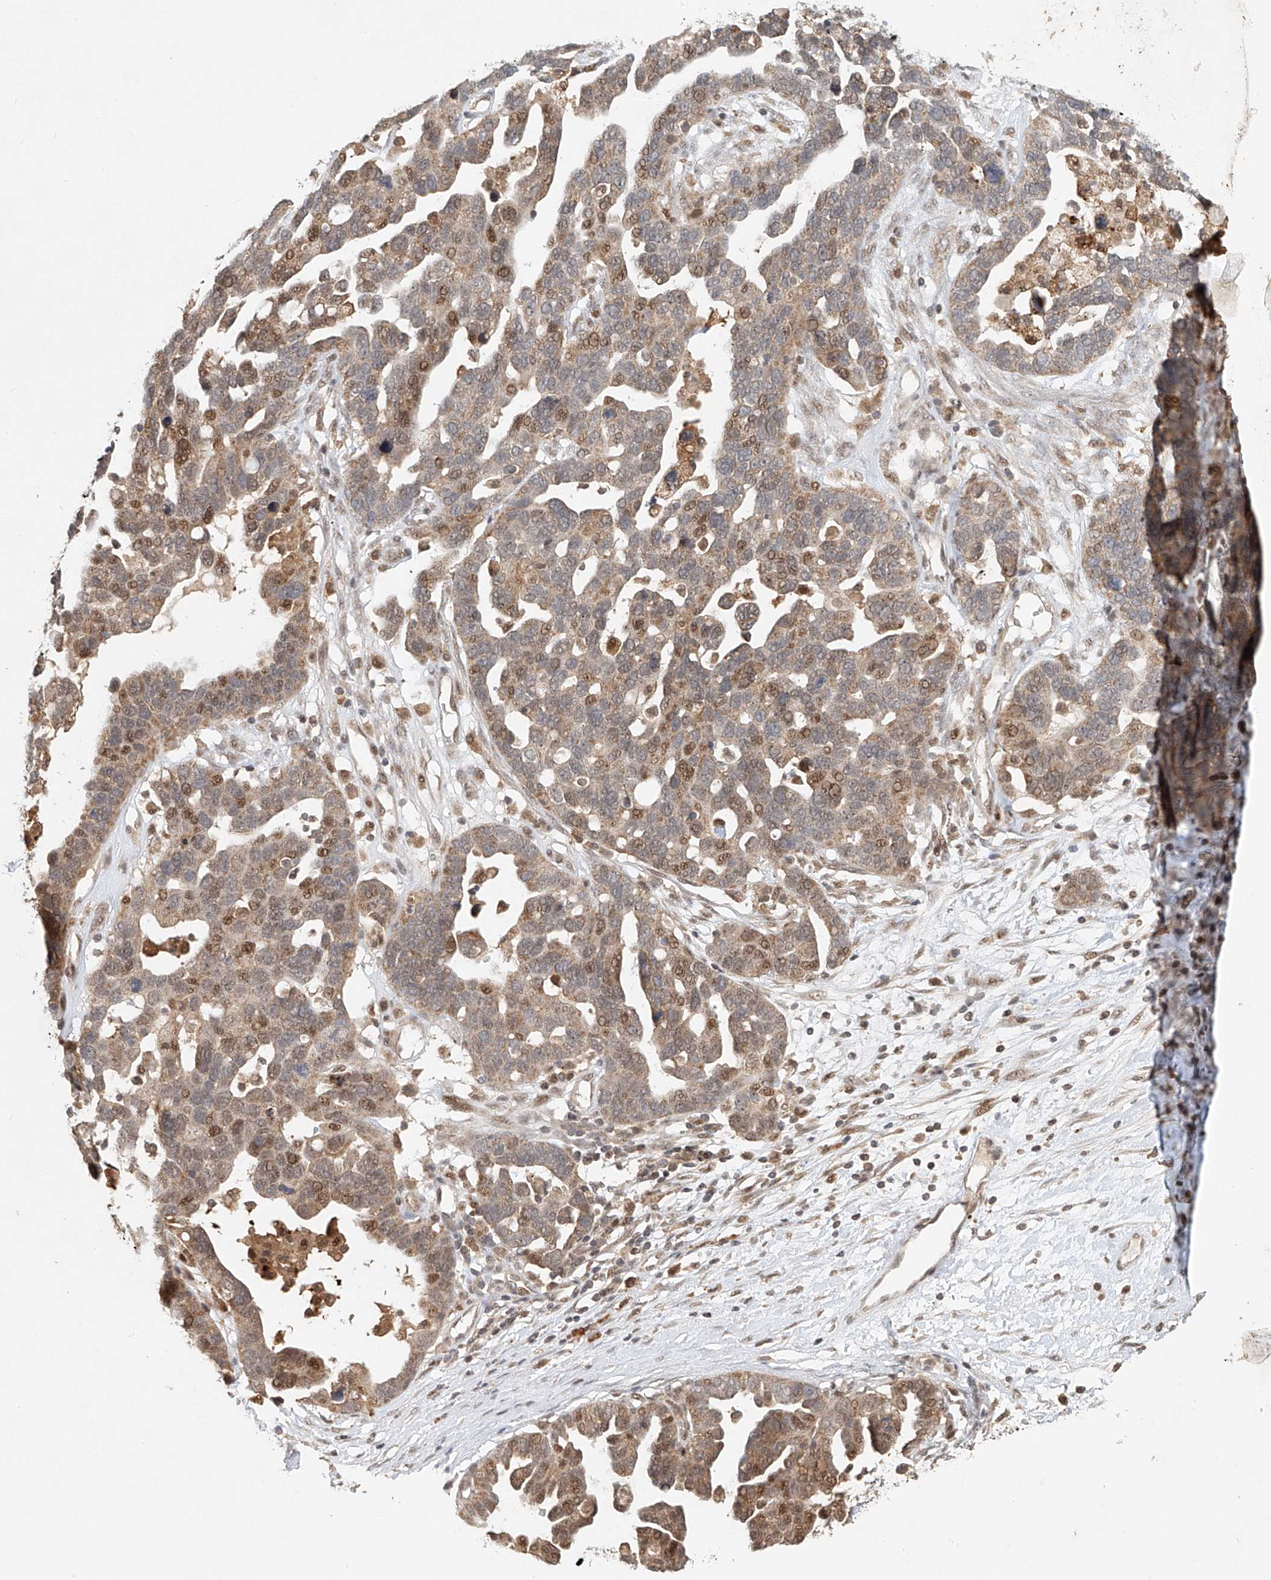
{"staining": {"intensity": "weak", "quantity": "25%-75%", "location": "nuclear"}, "tissue": "ovarian cancer", "cell_type": "Tumor cells", "image_type": "cancer", "snomed": [{"axis": "morphology", "description": "Cystadenocarcinoma, serous, NOS"}, {"axis": "topography", "description": "Ovary"}], "caption": "A micrograph showing weak nuclear positivity in approximately 25%-75% of tumor cells in ovarian cancer, as visualized by brown immunohistochemical staining.", "gene": "SYTL3", "patient": {"sex": "female", "age": 54}}